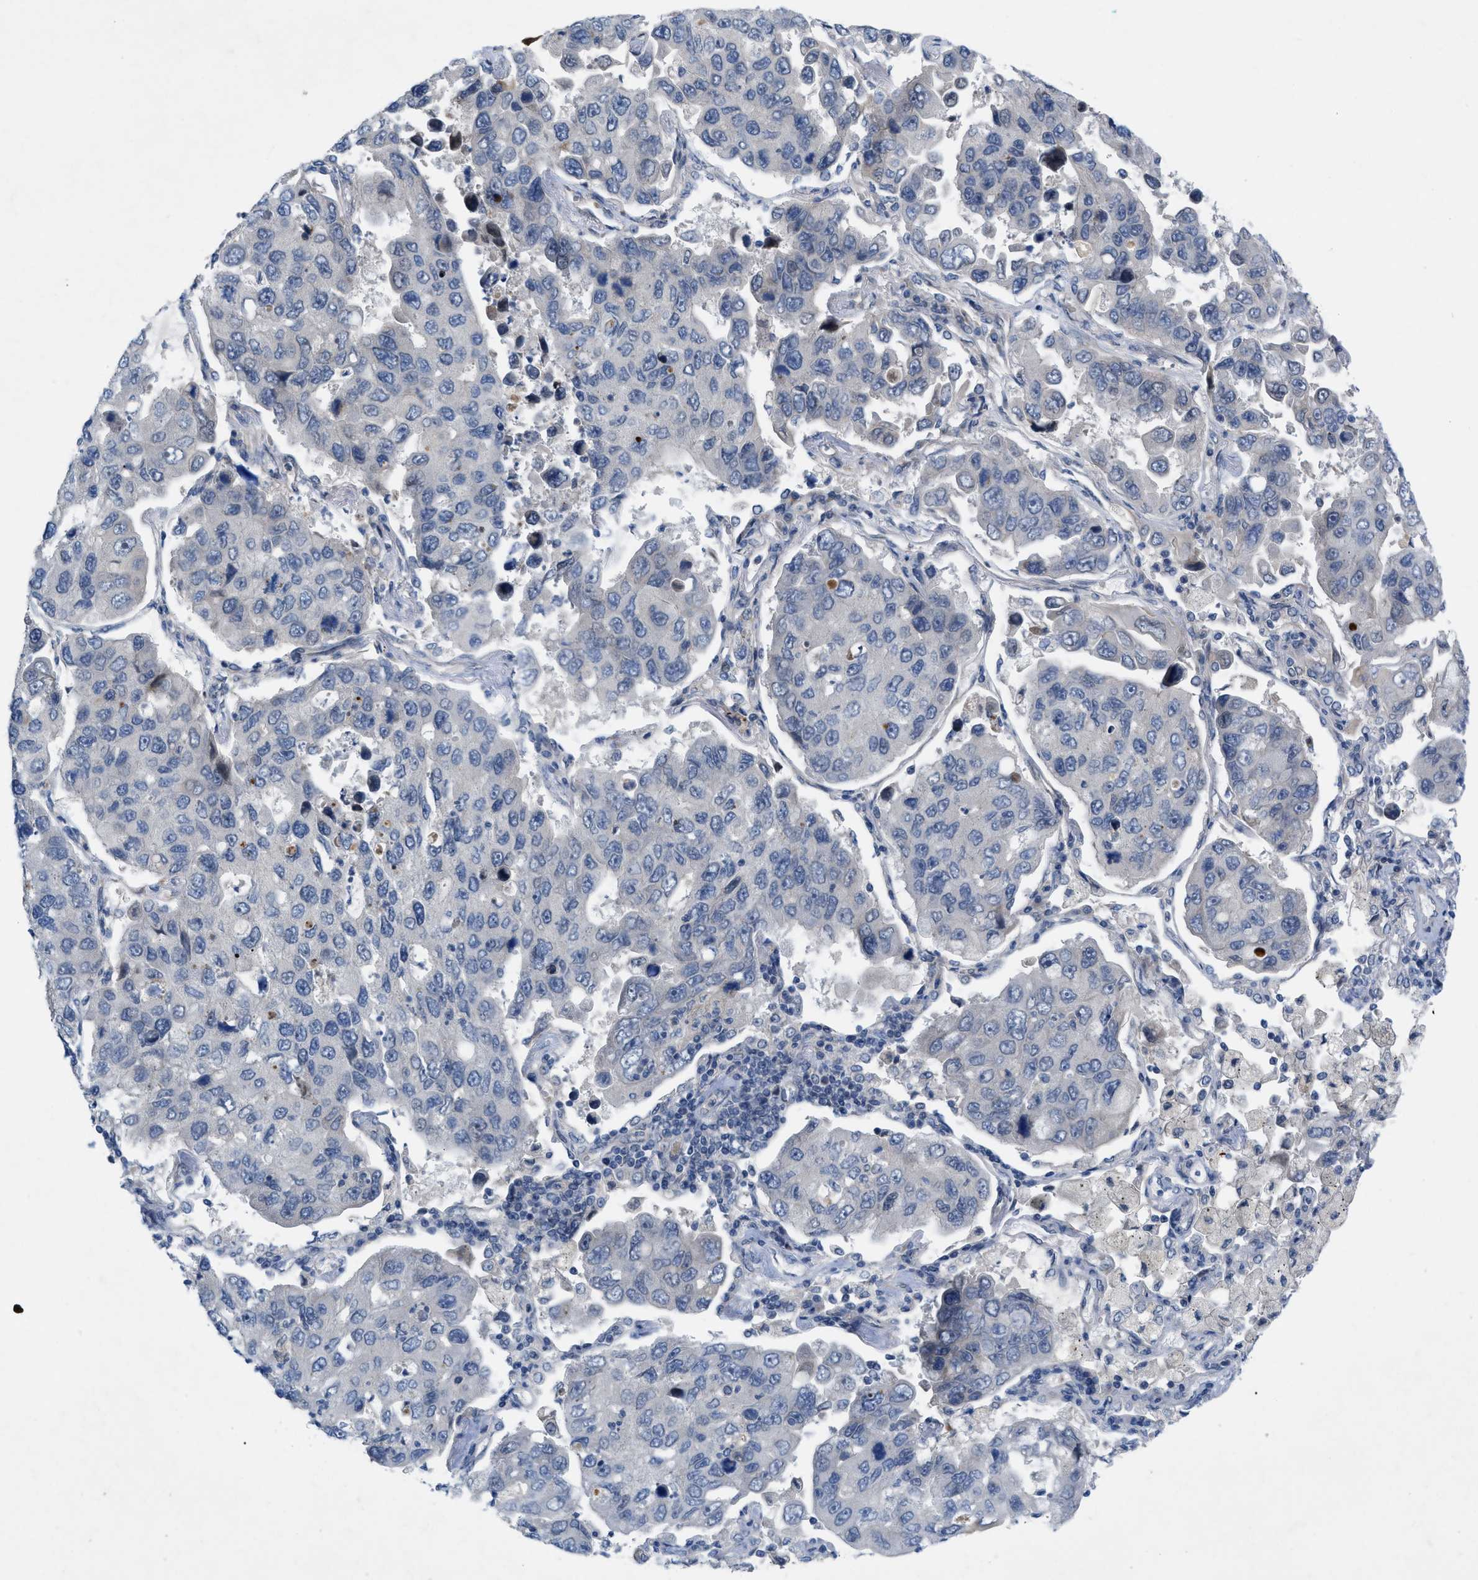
{"staining": {"intensity": "negative", "quantity": "none", "location": "none"}, "tissue": "lung cancer", "cell_type": "Tumor cells", "image_type": "cancer", "snomed": [{"axis": "morphology", "description": "Adenocarcinoma, NOS"}, {"axis": "topography", "description": "Lung"}], "caption": "Immunohistochemical staining of lung adenocarcinoma reveals no significant positivity in tumor cells. Nuclei are stained in blue.", "gene": "NDEL1", "patient": {"sex": "male", "age": 64}}